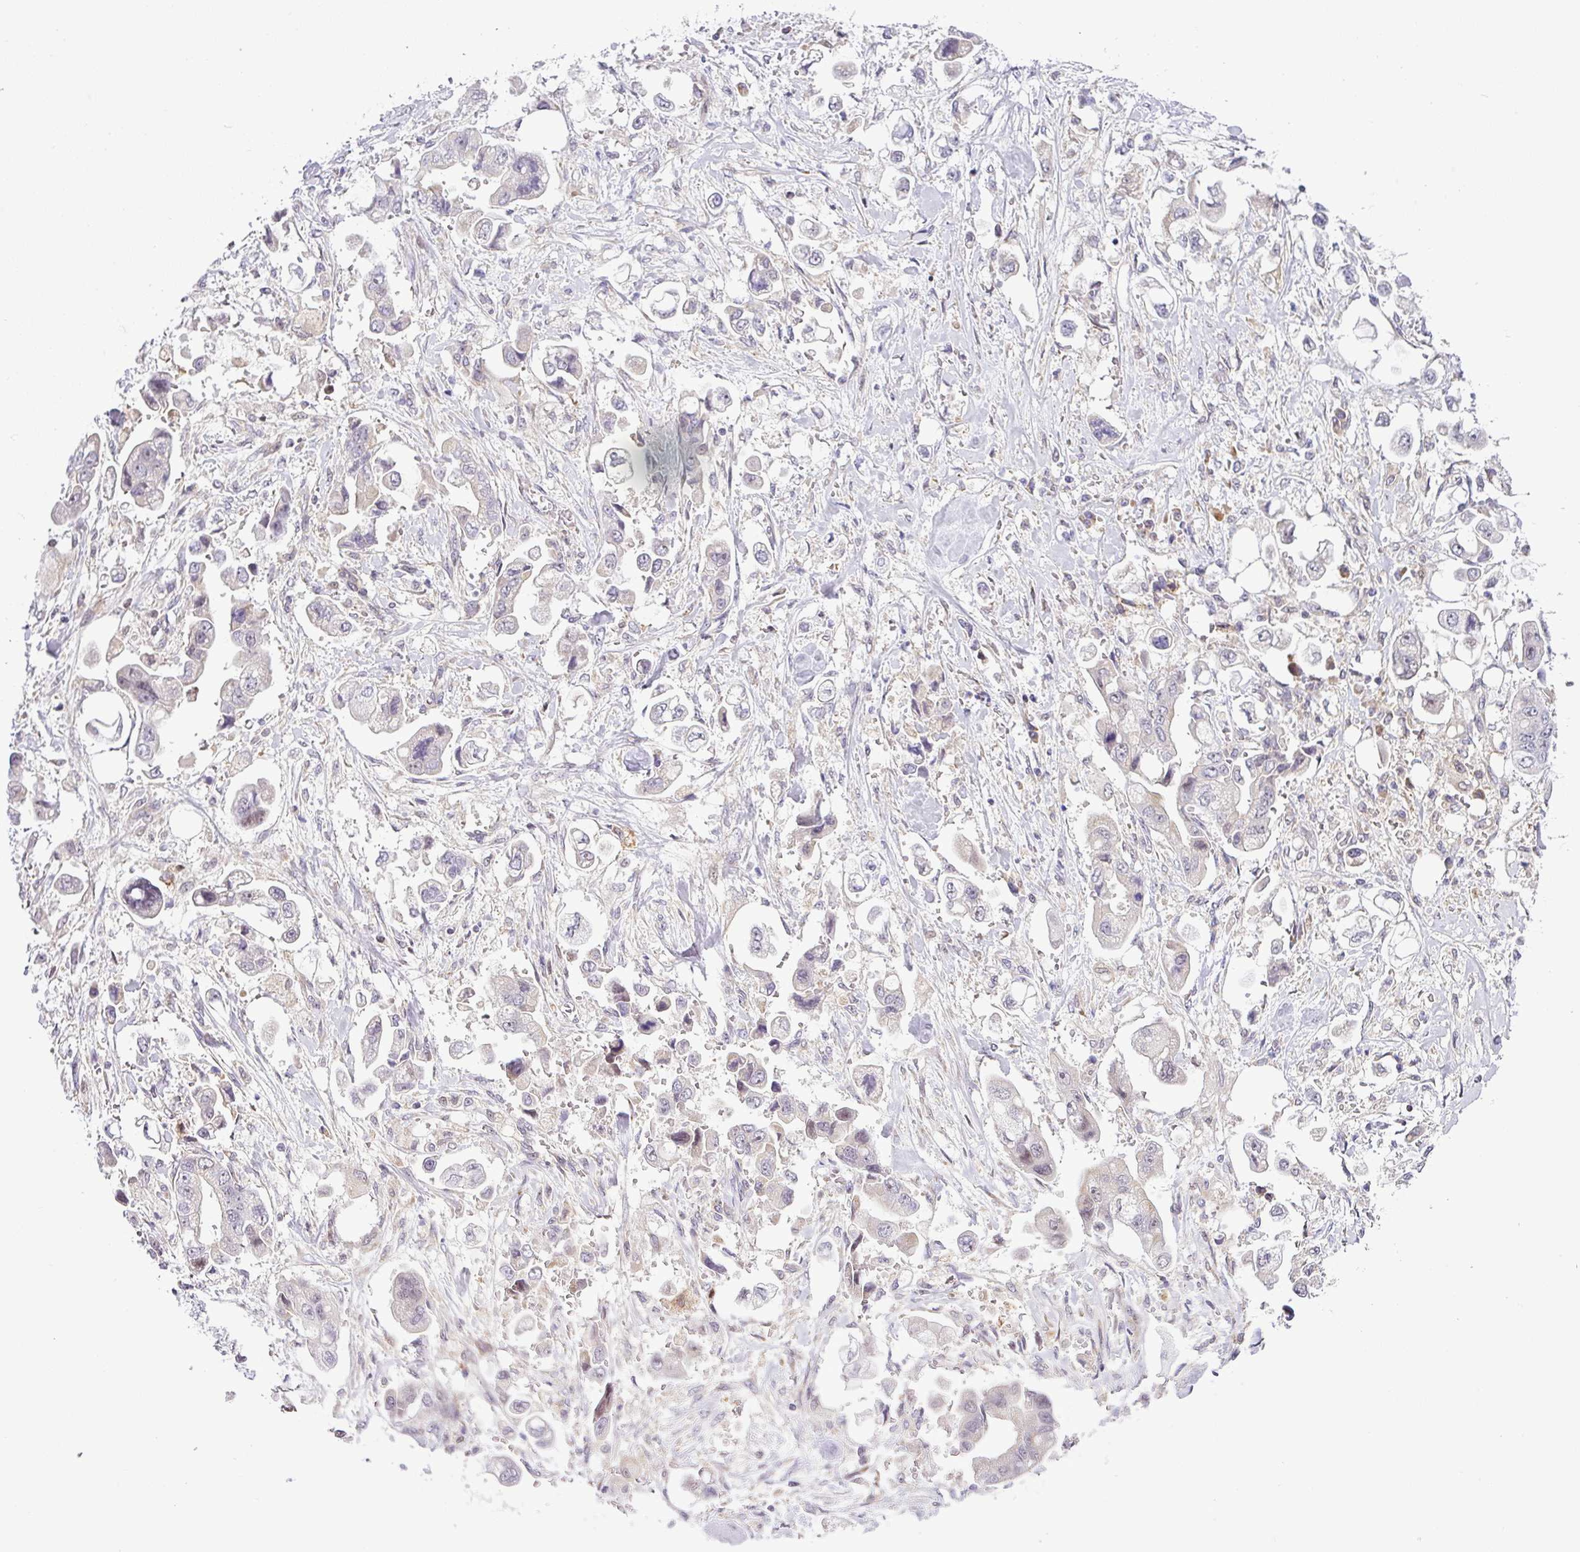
{"staining": {"intensity": "negative", "quantity": "none", "location": "none"}, "tissue": "stomach cancer", "cell_type": "Tumor cells", "image_type": "cancer", "snomed": [{"axis": "morphology", "description": "Adenocarcinoma, NOS"}, {"axis": "topography", "description": "Stomach"}], "caption": "Histopathology image shows no significant protein staining in tumor cells of stomach adenocarcinoma.", "gene": "NDUFB2", "patient": {"sex": "male", "age": 62}}